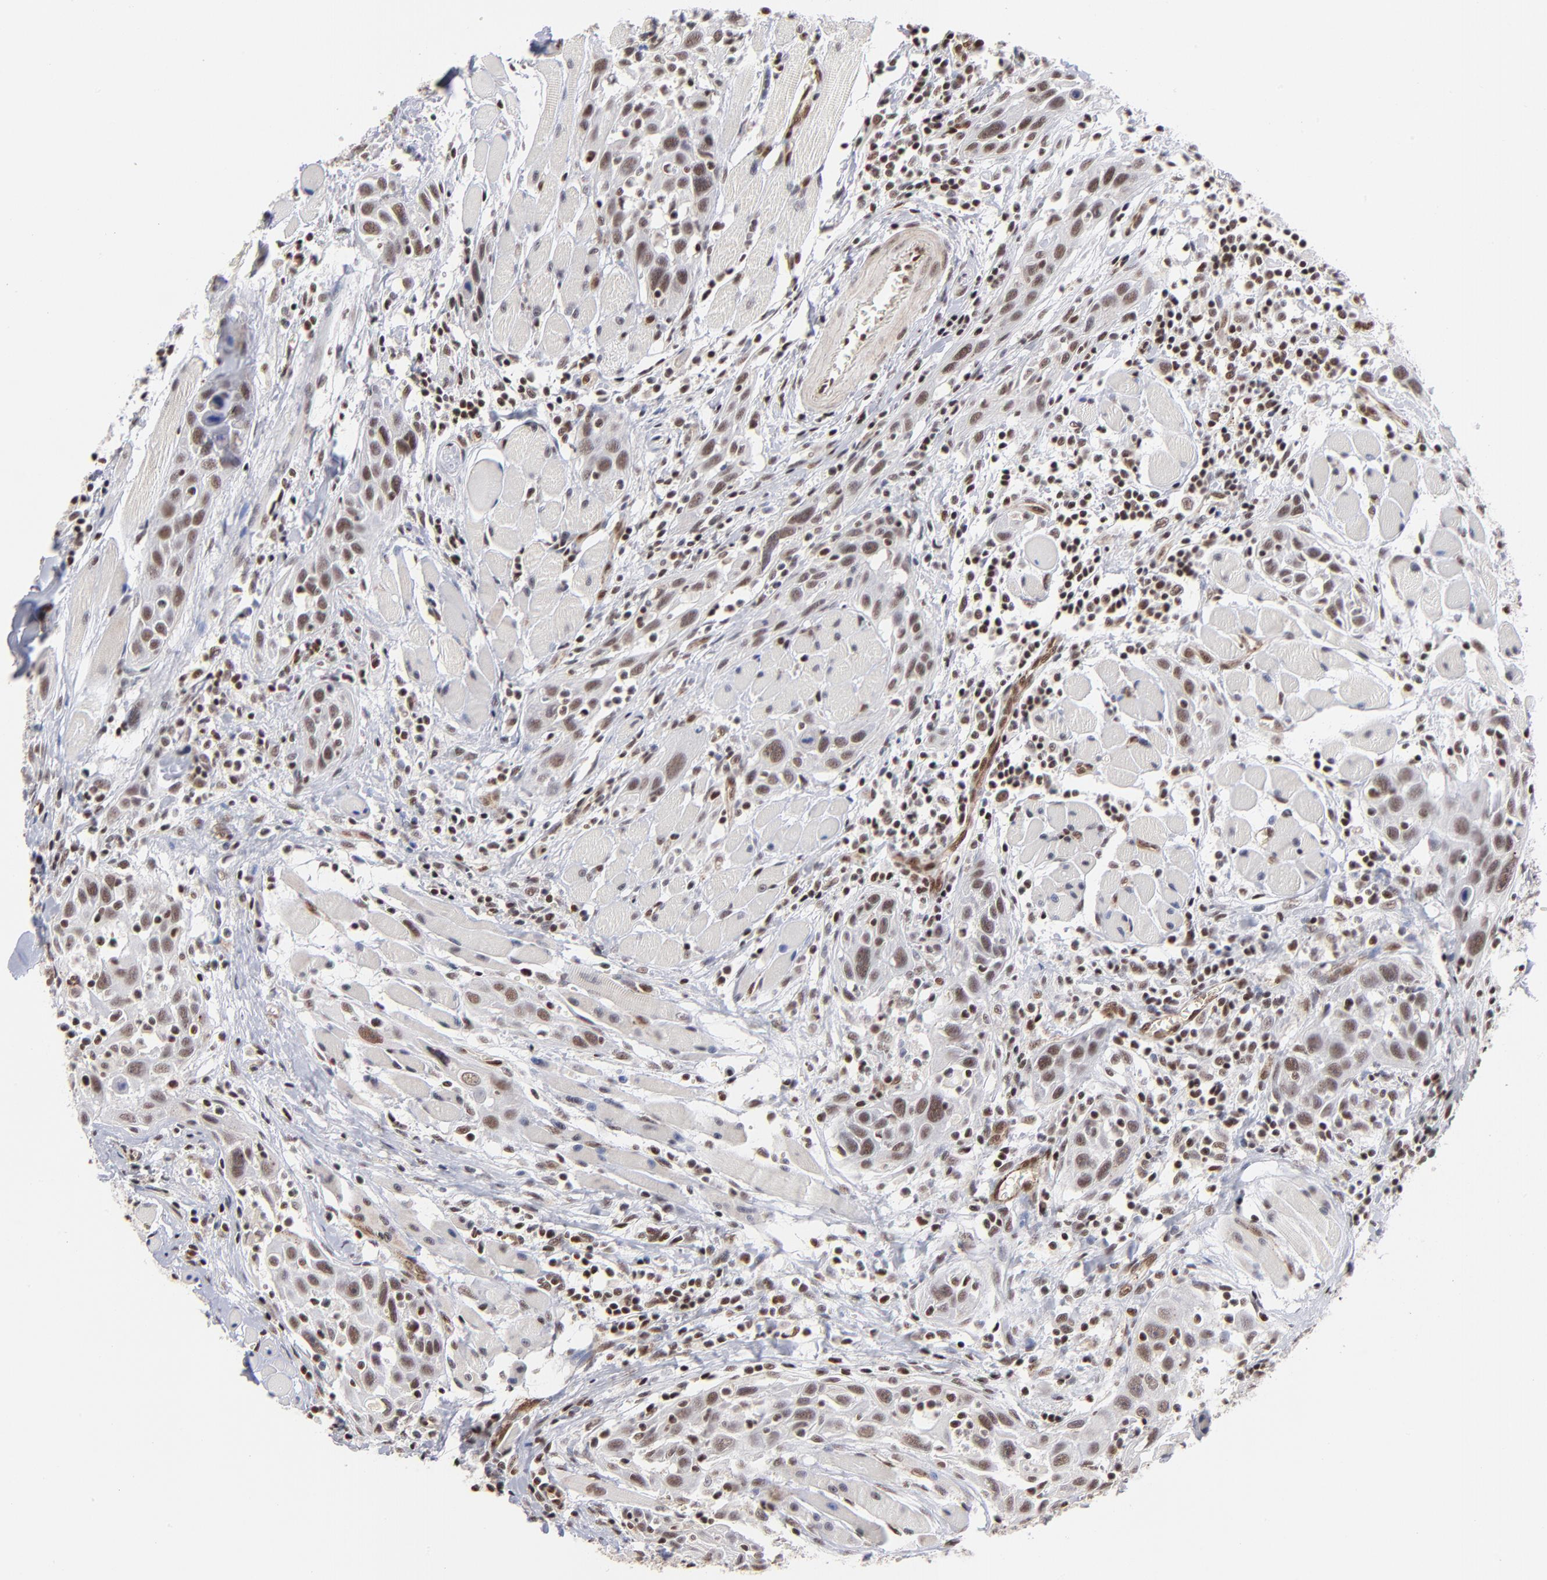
{"staining": {"intensity": "moderate", "quantity": ">75%", "location": "nuclear"}, "tissue": "head and neck cancer", "cell_type": "Tumor cells", "image_type": "cancer", "snomed": [{"axis": "morphology", "description": "Squamous cell carcinoma, NOS"}, {"axis": "topography", "description": "Oral tissue"}, {"axis": "topography", "description": "Head-Neck"}], "caption": "Protein staining by immunohistochemistry shows moderate nuclear expression in approximately >75% of tumor cells in head and neck cancer (squamous cell carcinoma).", "gene": "GABPA", "patient": {"sex": "female", "age": 50}}